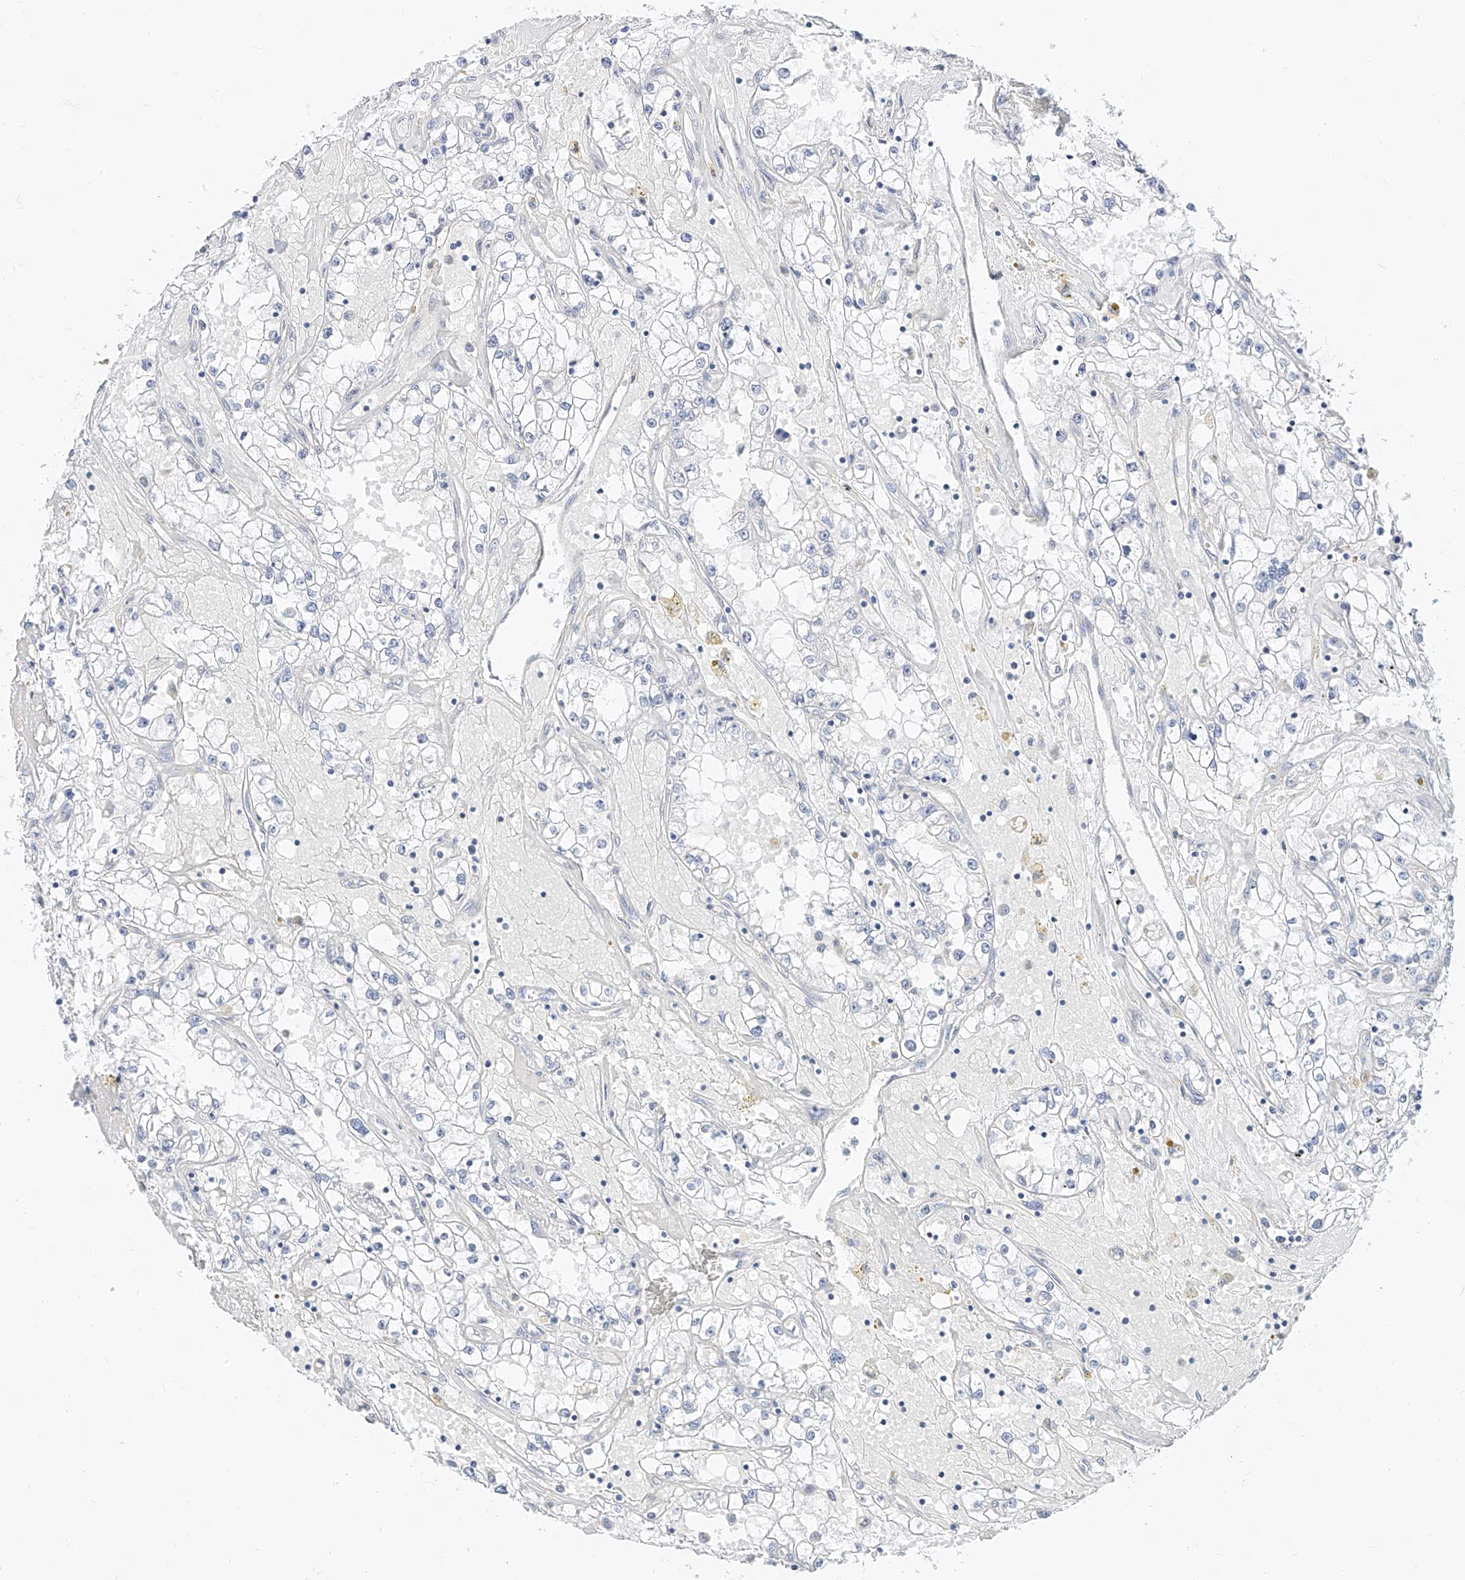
{"staining": {"intensity": "negative", "quantity": "none", "location": "none"}, "tissue": "renal cancer", "cell_type": "Tumor cells", "image_type": "cancer", "snomed": [{"axis": "morphology", "description": "Adenocarcinoma, NOS"}, {"axis": "topography", "description": "Kidney"}], "caption": "Photomicrograph shows no significant protein expression in tumor cells of renal cancer.", "gene": "ZZEF1", "patient": {"sex": "male", "age": 56}}